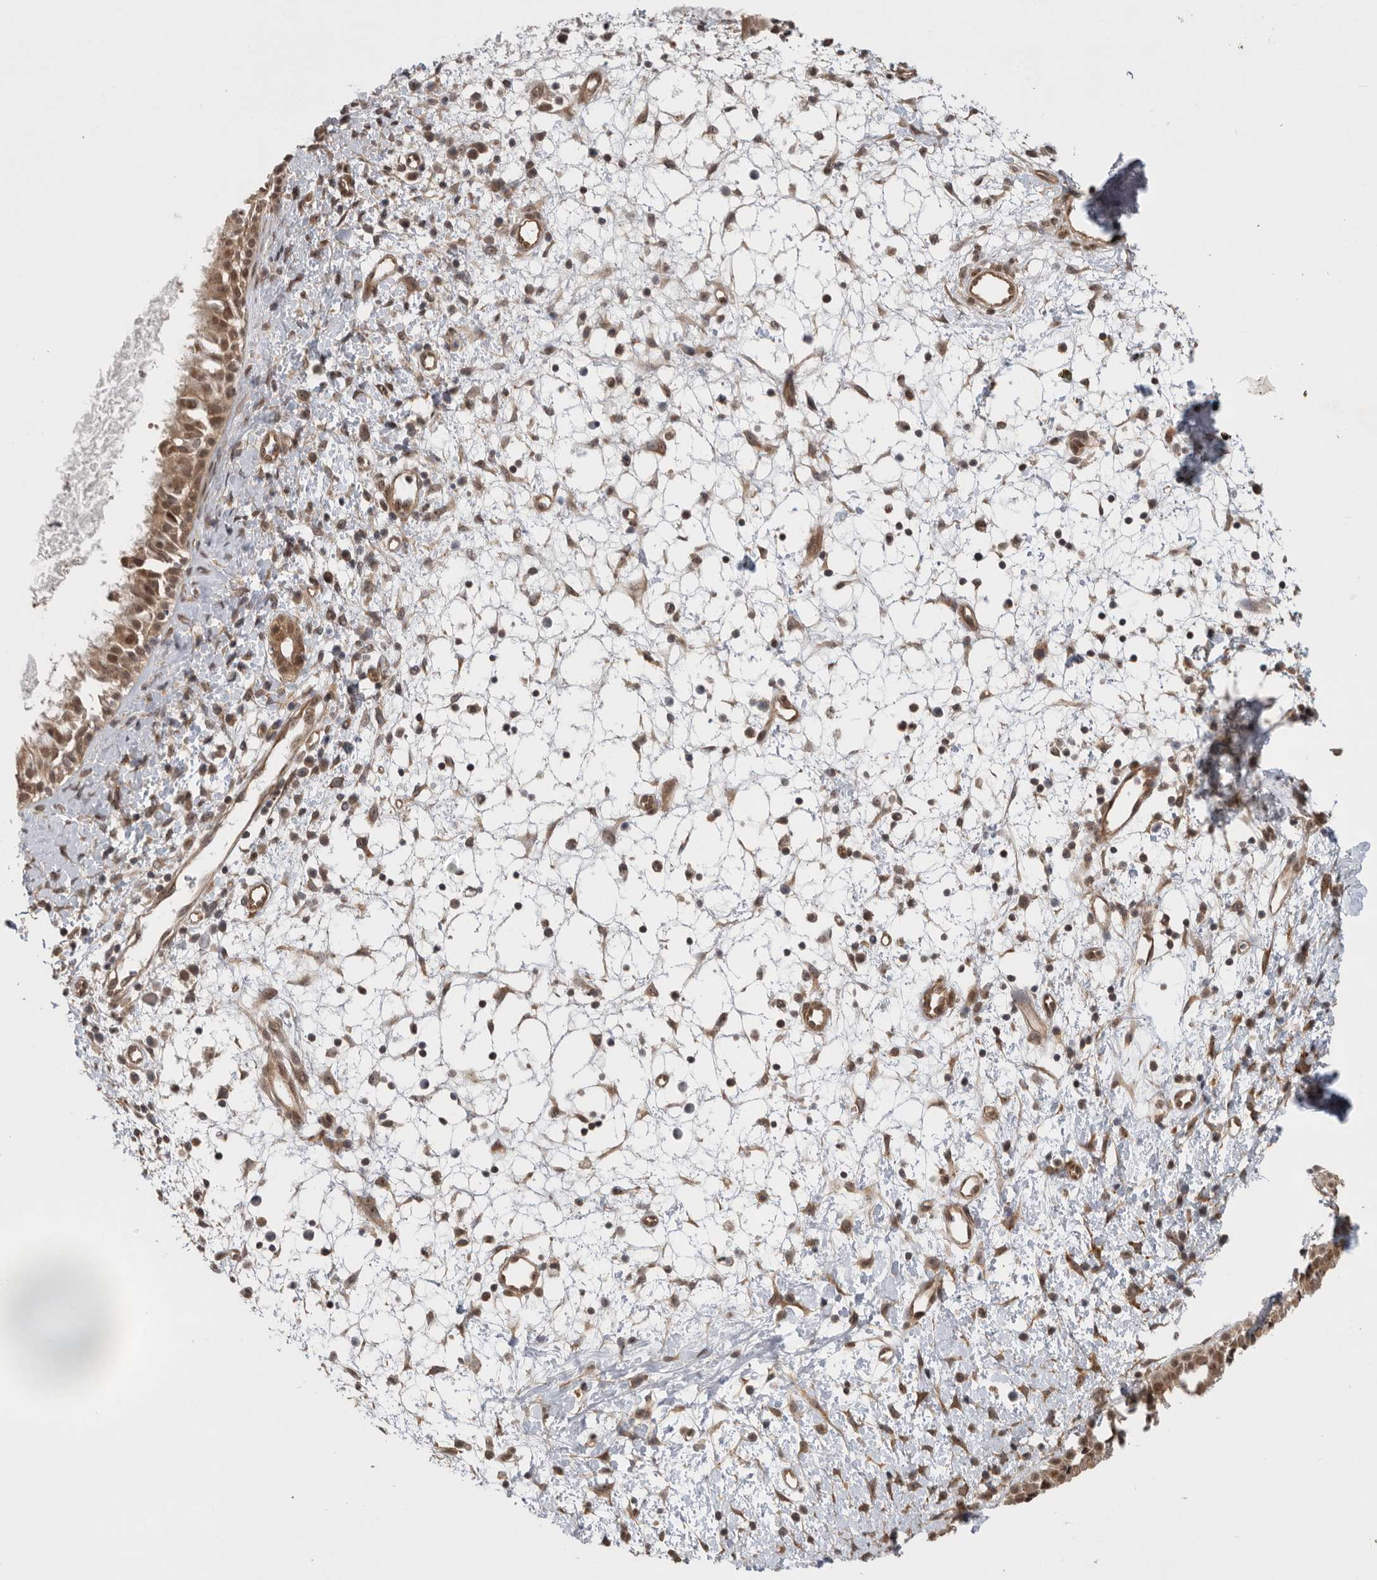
{"staining": {"intensity": "moderate", "quantity": ">75%", "location": "cytoplasmic/membranous,nuclear"}, "tissue": "nasopharynx", "cell_type": "Respiratory epithelial cells", "image_type": "normal", "snomed": [{"axis": "morphology", "description": "Normal tissue, NOS"}, {"axis": "topography", "description": "Nasopharynx"}], "caption": "Respiratory epithelial cells show medium levels of moderate cytoplasmic/membranous,nuclear positivity in about >75% of cells in benign nasopharynx.", "gene": "VPS50", "patient": {"sex": "male", "age": 22}}